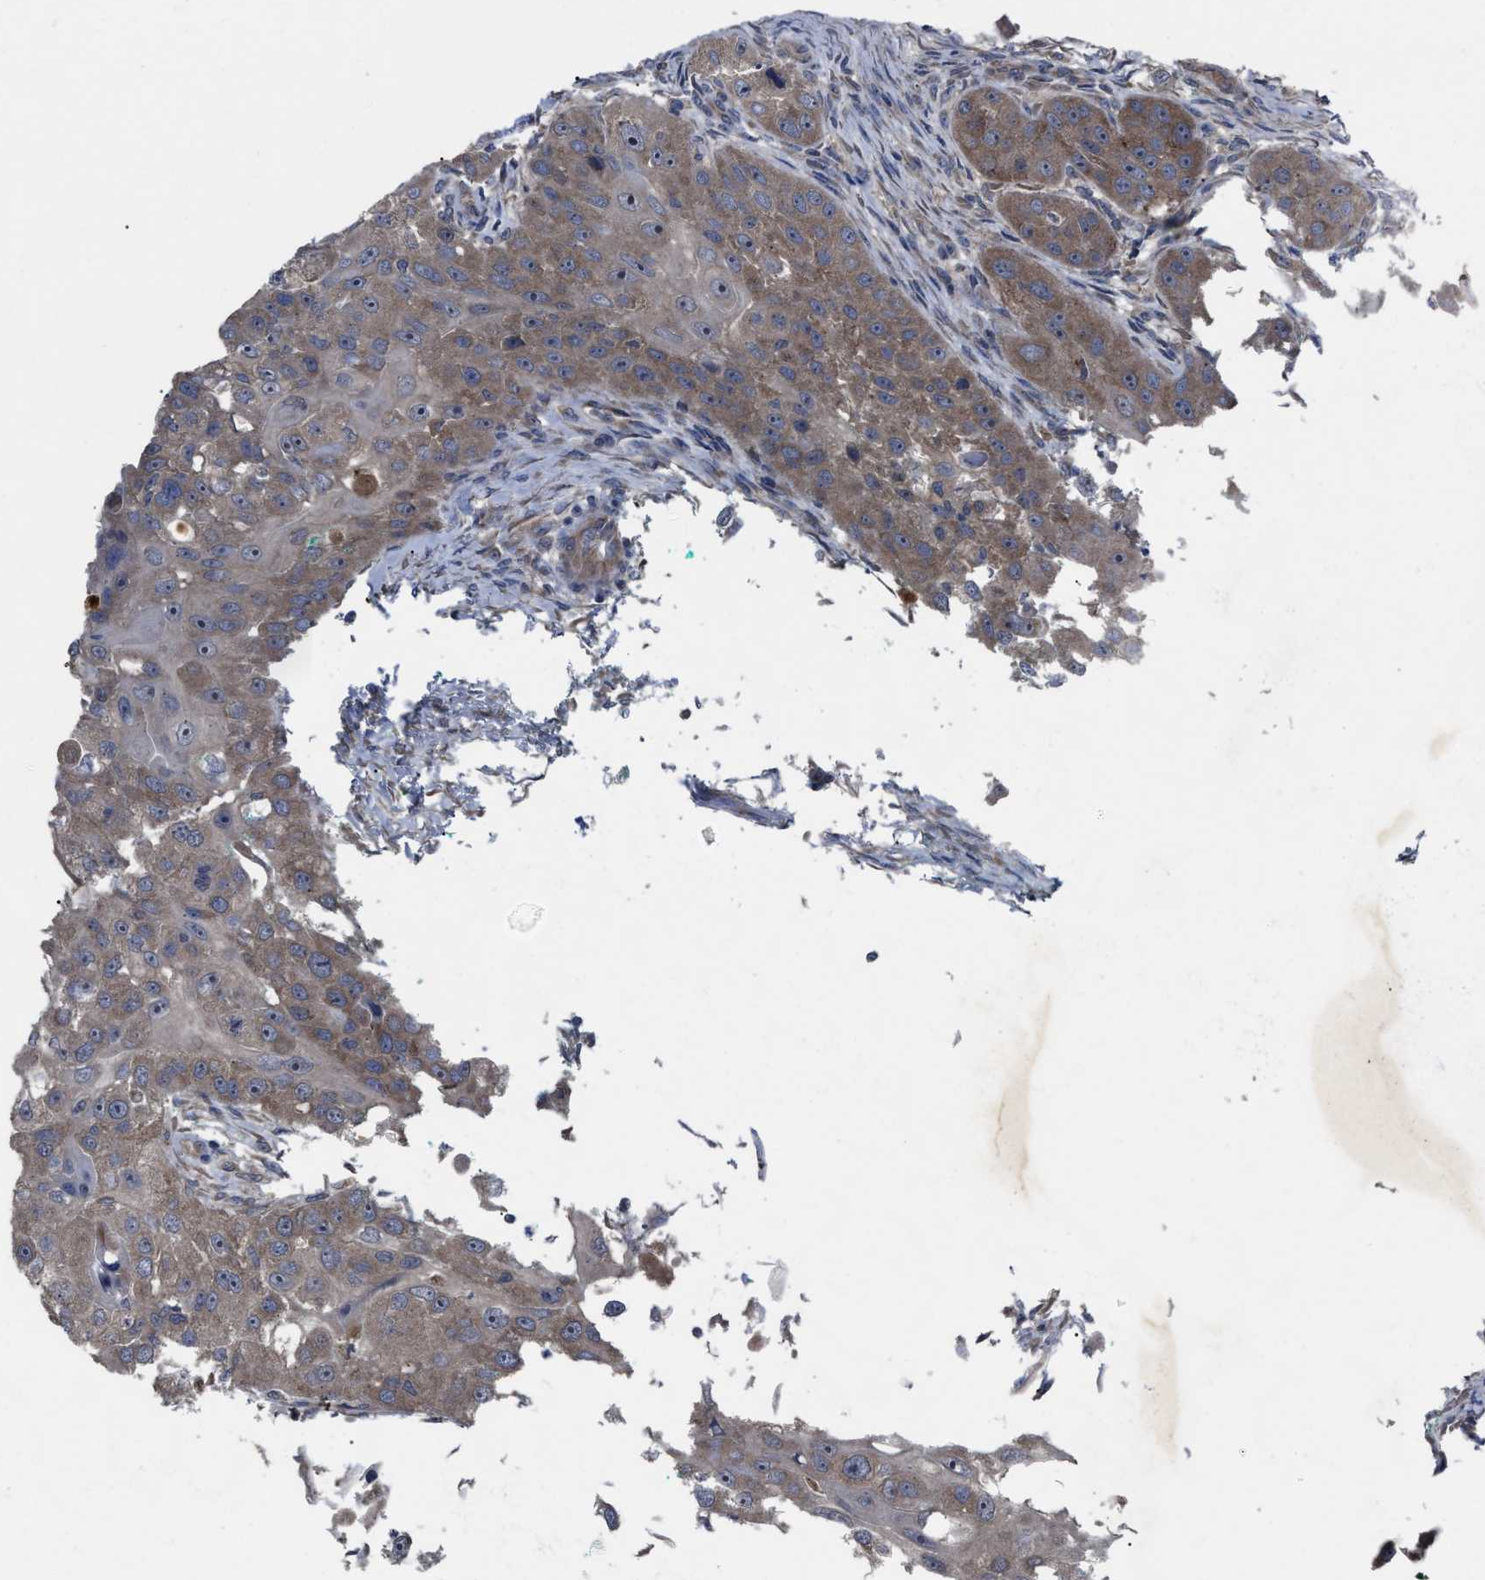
{"staining": {"intensity": "weak", "quantity": ">75%", "location": "cytoplasmic/membranous"}, "tissue": "head and neck cancer", "cell_type": "Tumor cells", "image_type": "cancer", "snomed": [{"axis": "morphology", "description": "Normal tissue, NOS"}, {"axis": "morphology", "description": "Squamous cell carcinoma, NOS"}, {"axis": "topography", "description": "Skeletal muscle"}, {"axis": "topography", "description": "Head-Neck"}], "caption": "Immunohistochemical staining of human squamous cell carcinoma (head and neck) shows weak cytoplasmic/membranous protein positivity in about >75% of tumor cells. Nuclei are stained in blue.", "gene": "UPF1", "patient": {"sex": "male", "age": 51}}